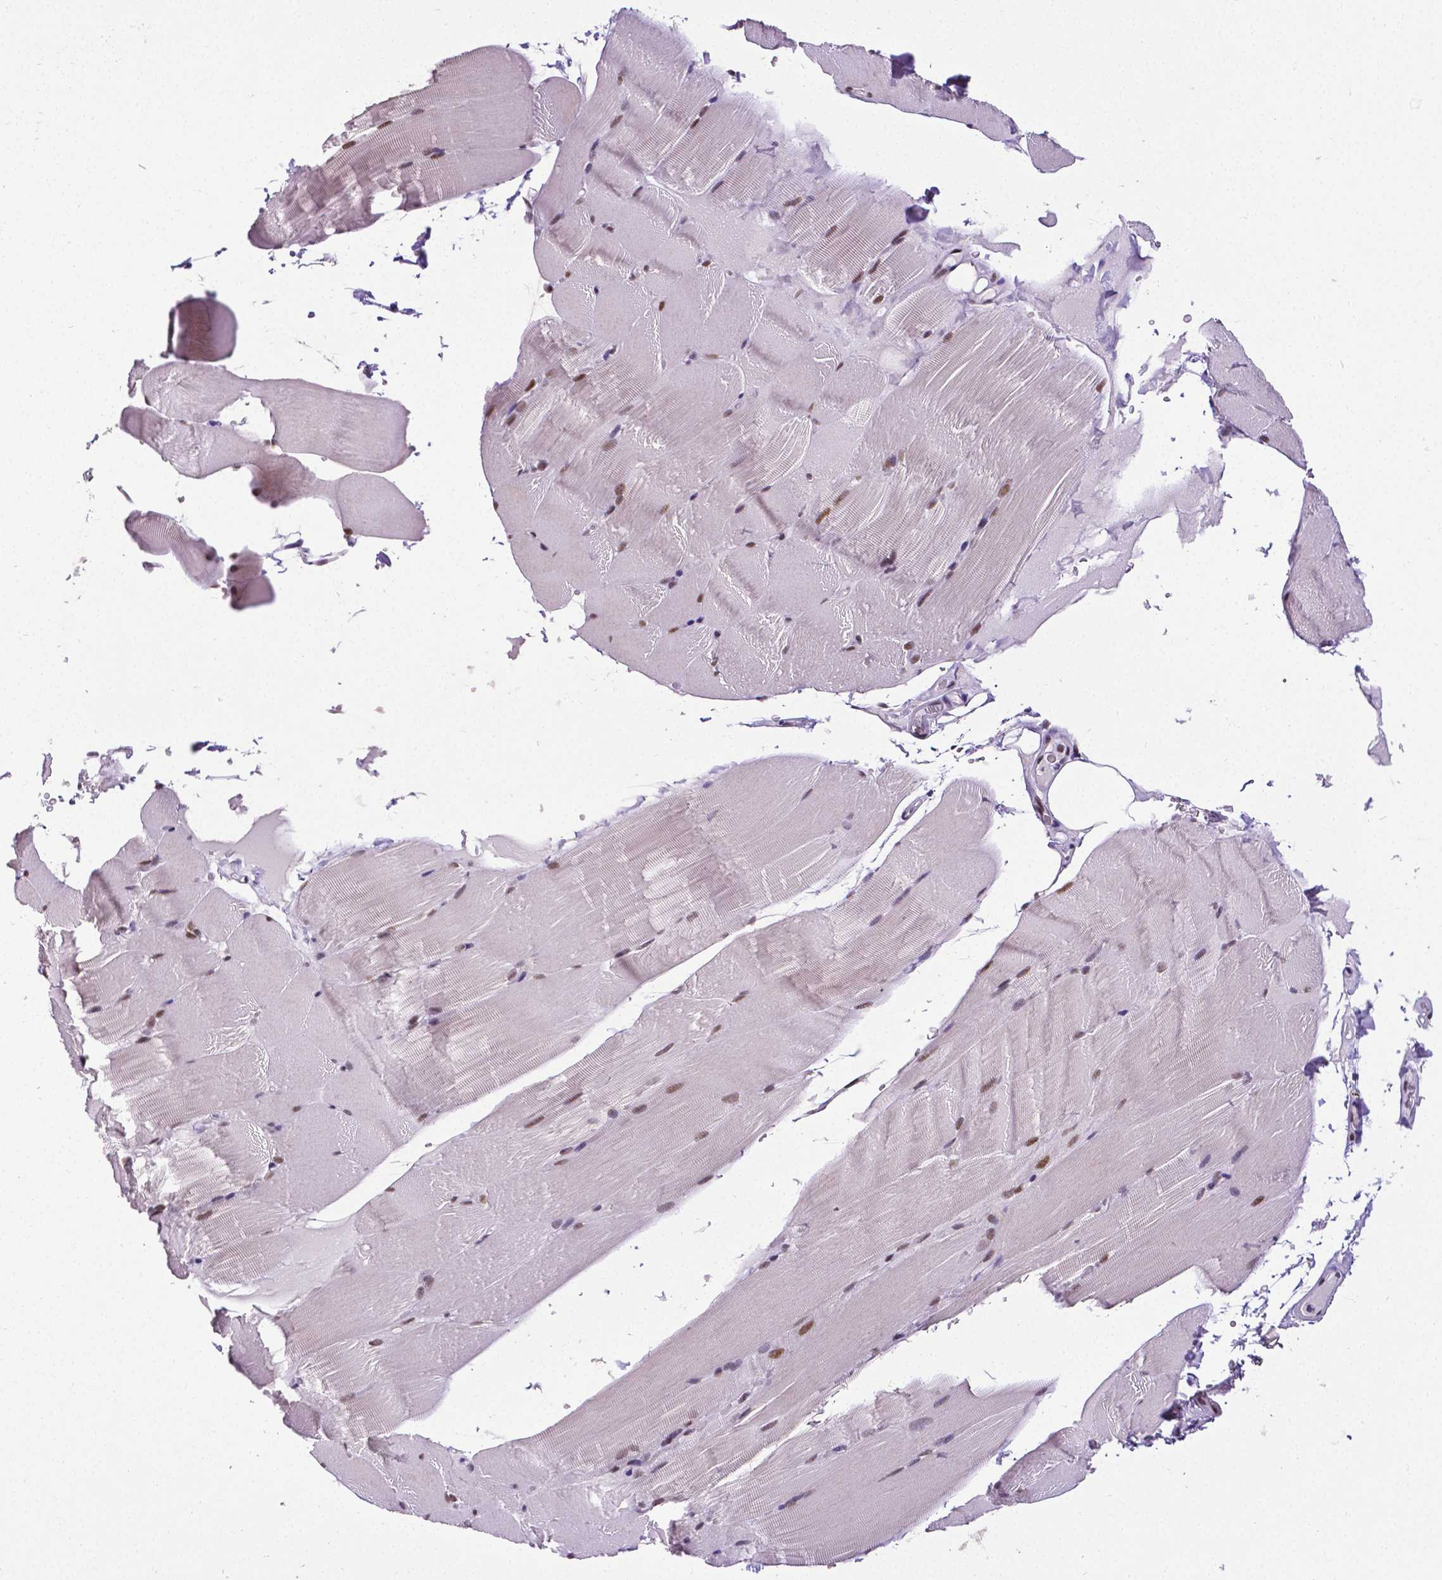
{"staining": {"intensity": "moderate", "quantity": "25%-75%", "location": "nuclear"}, "tissue": "skeletal muscle", "cell_type": "Myocytes", "image_type": "normal", "snomed": [{"axis": "morphology", "description": "Normal tissue, NOS"}, {"axis": "topography", "description": "Skeletal muscle"}], "caption": "Unremarkable skeletal muscle displays moderate nuclear expression in approximately 25%-75% of myocytes, visualized by immunohistochemistry.", "gene": "REST", "patient": {"sex": "female", "age": 37}}